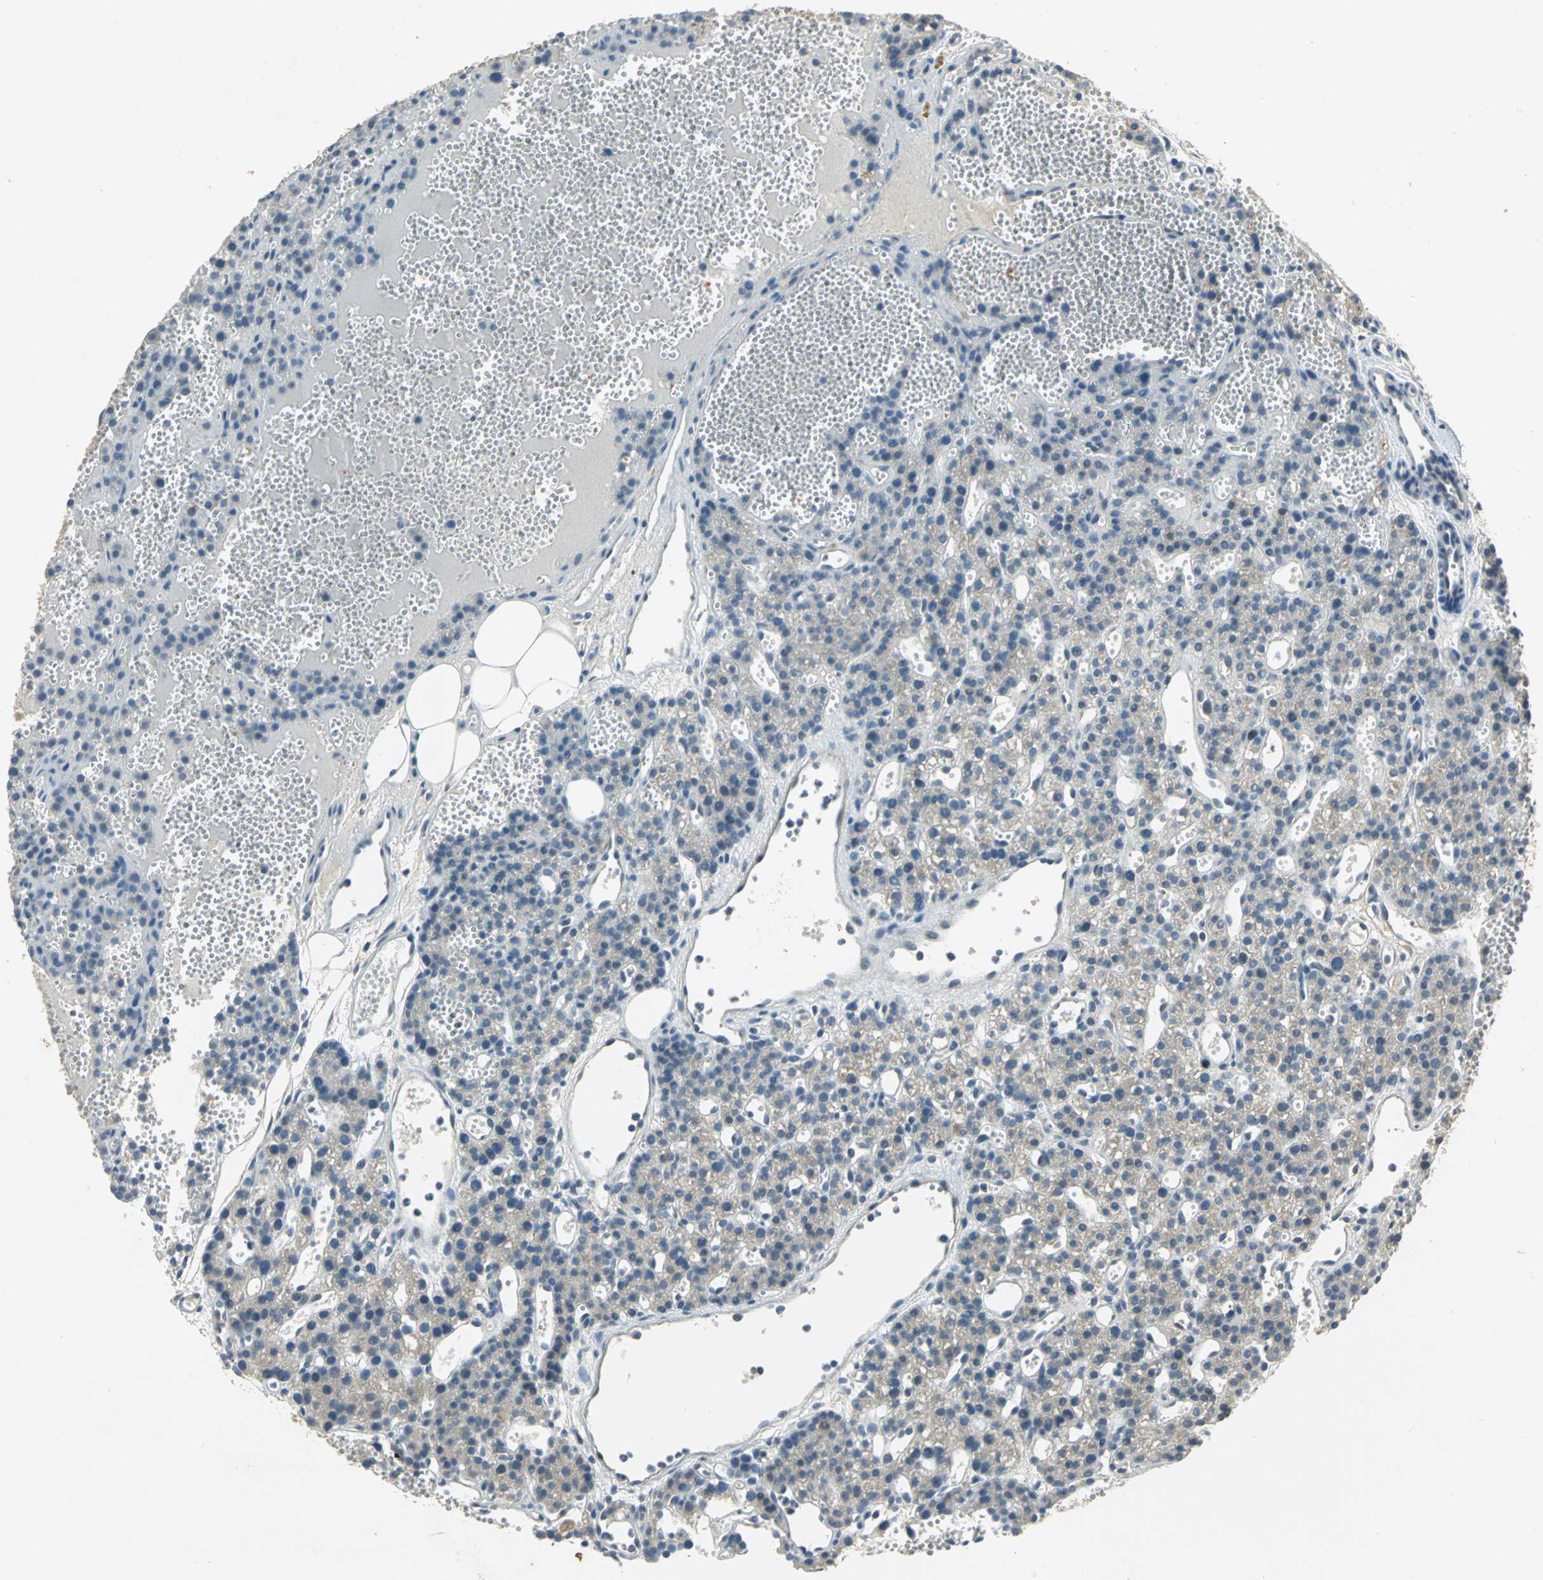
{"staining": {"intensity": "weak", "quantity": "<25%", "location": "cytoplasmic/membranous"}, "tissue": "parathyroid gland", "cell_type": "Glandular cells", "image_type": "normal", "snomed": [{"axis": "morphology", "description": "Normal tissue, NOS"}, {"axis": "topography", "description": "Parathyroid gland"}], "caption": "DAB immunohistochemical staining of unremarkable parathyroid gland shows no significant expression in glandular cells. (DAB (3,3'-diaminobenzidine) immunohistochemistry (IHC), high magnification).", "gene": "BIRC2", "patient": {"sex": "male", "age": 25}}